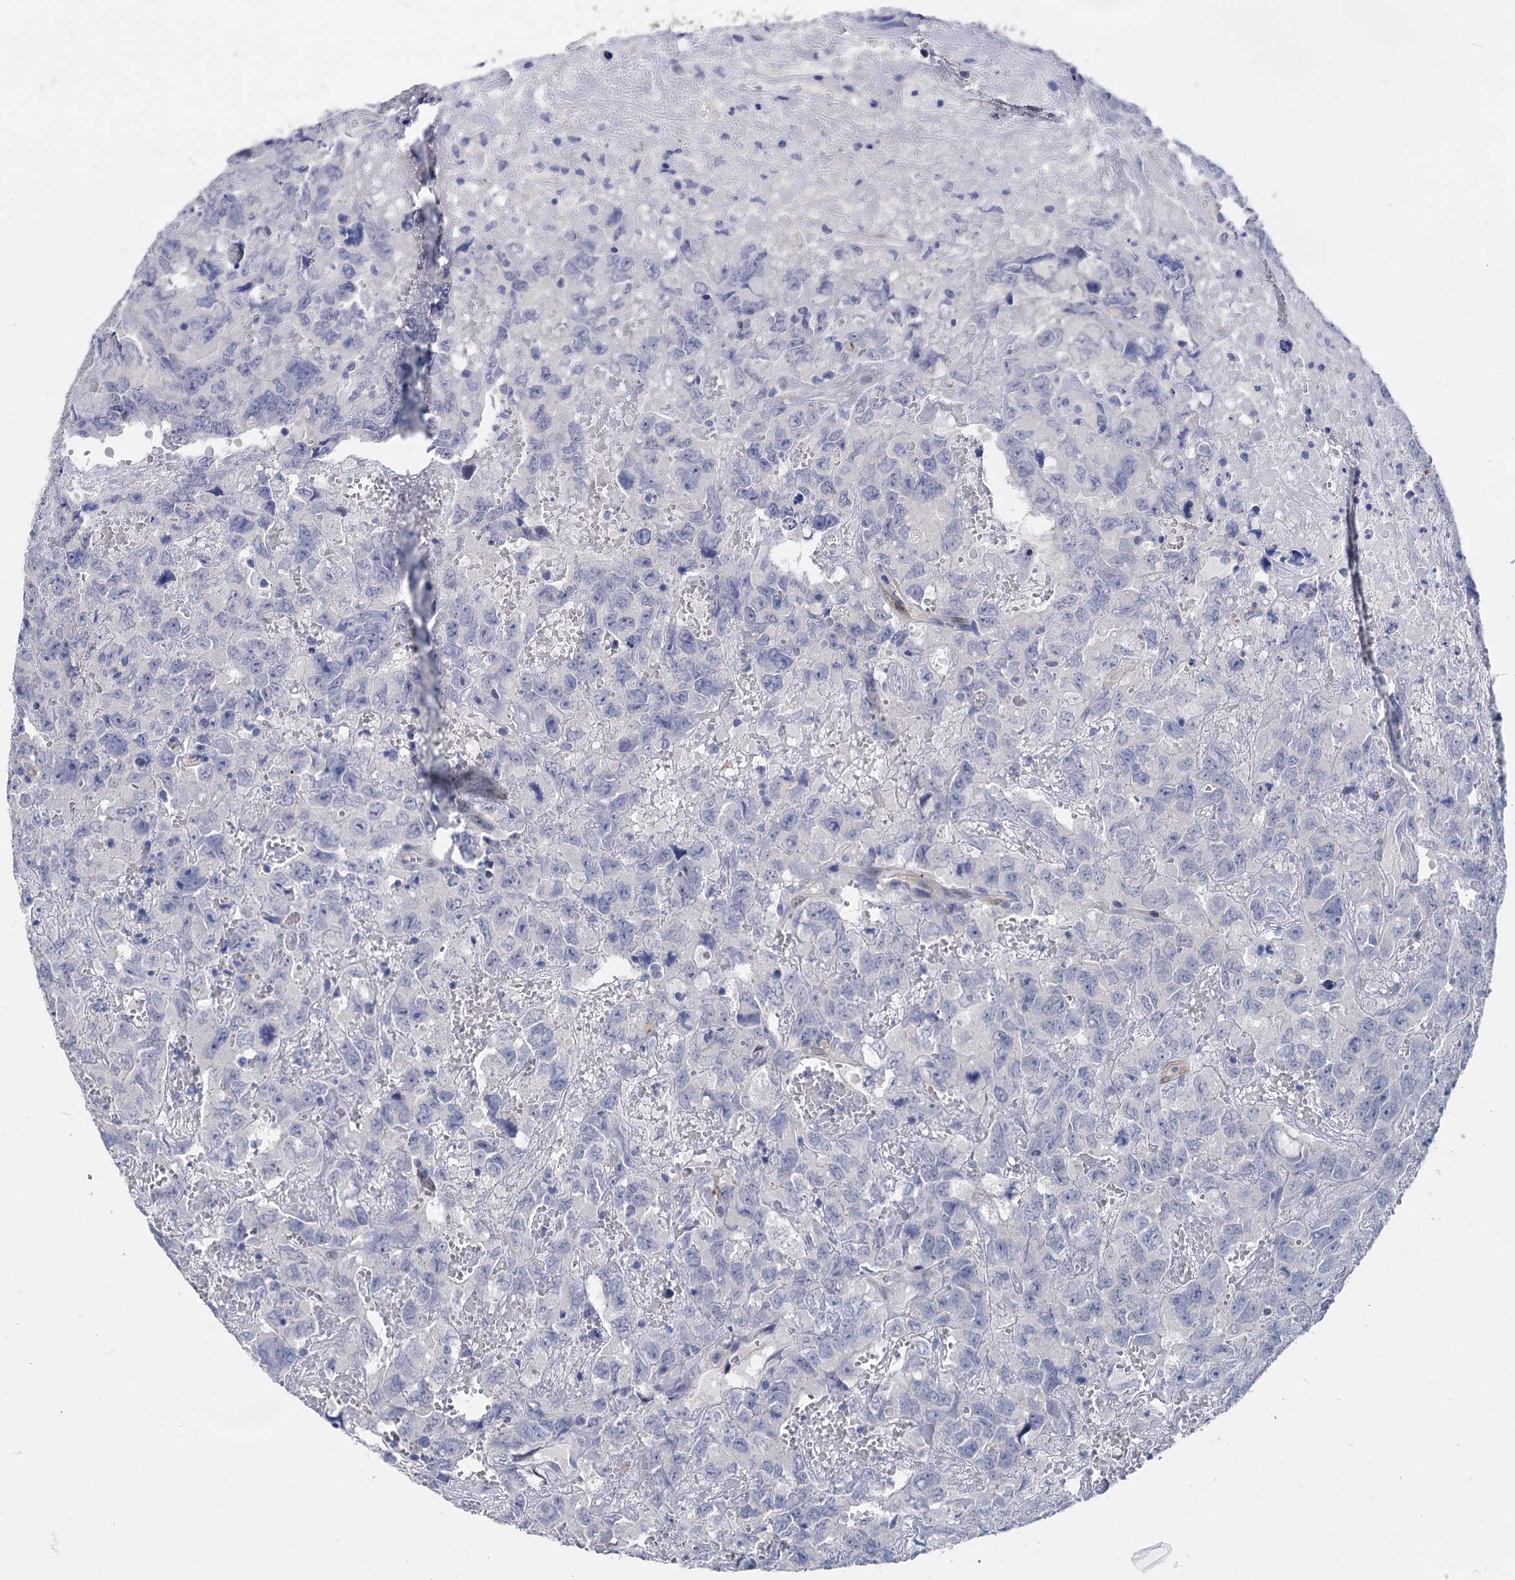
{"staining": {"intensity": "negative", "quantity": "none", "location": "none"}, "tissue": "testis cancer", "cell_type": "Tumor cells", "image_type": "cancer", "snomed": [{"axis": "morphology", "description": "Carcinoma, Embryonal, NOS"}, {"axis": "topography", "description": "Testis"}], "caption": "This is an IHC micrograph of testis embryonal carcinoma. There is no positivity in tumor cells.", "gene": "GSTM3", "patient": {"sex": "male", "age": 45}}